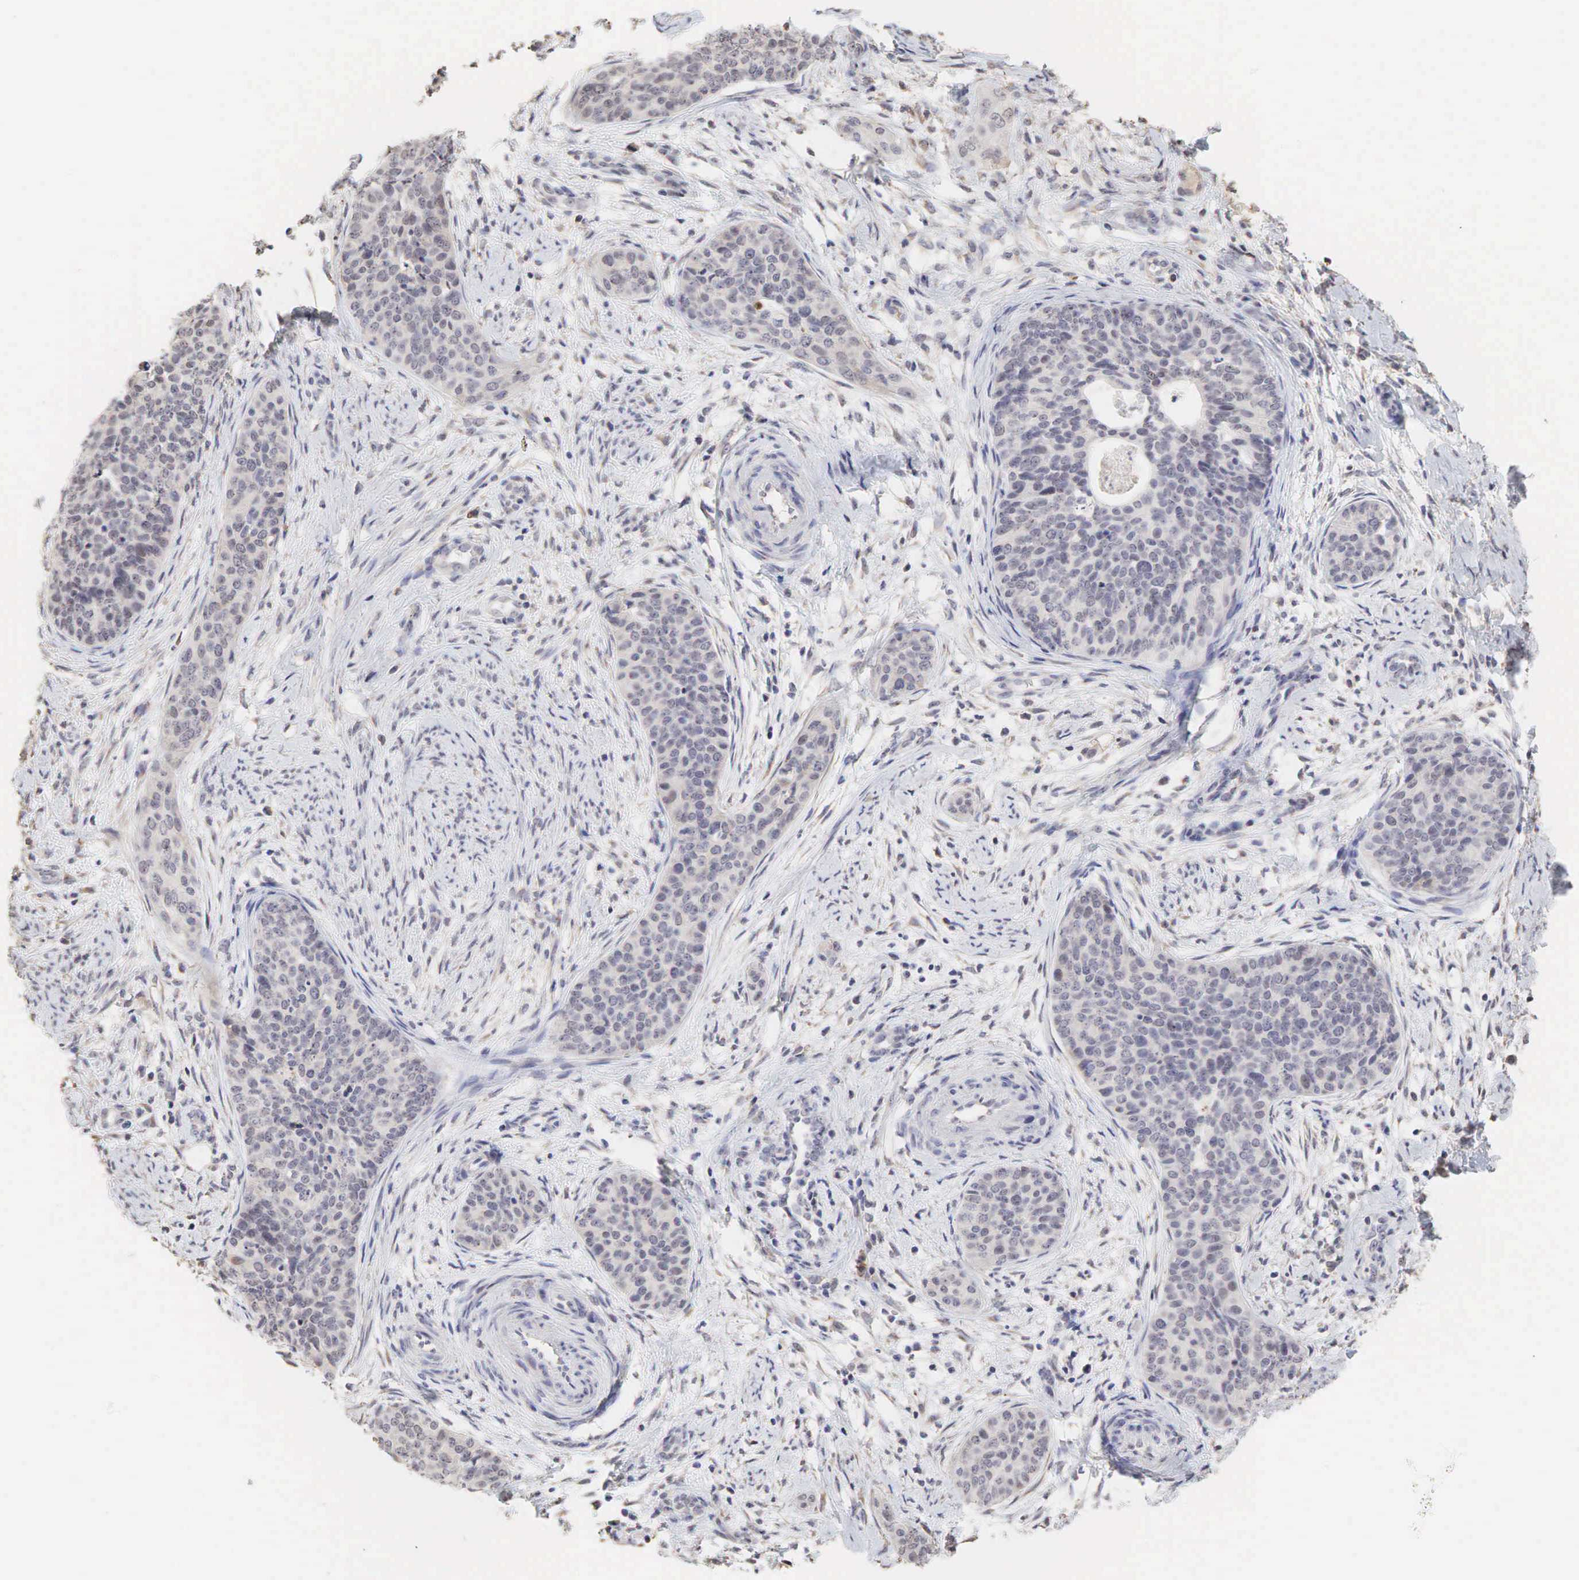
{"staining": {"intensity": "weak", "quantity": "<25%", "location": "cytoplasmic/membranous,nuclear"}, "tissue": "cervical cancer", "cell_type": "Tumor cells", "image_type": "cancer", "snomed": [{"axis": "morphology", "description": "Squamous cell carcinoma, NOS"}, {"axis": "topography", "description": "Cervix"}], "caption": "IHC micrograph of human cervical squamous cell carcinoma stained for a protein (brown), which exhibits no positivity in tumor cells.", "gene": "DKC1", "patient": {"sex": "female", "age": 34}}